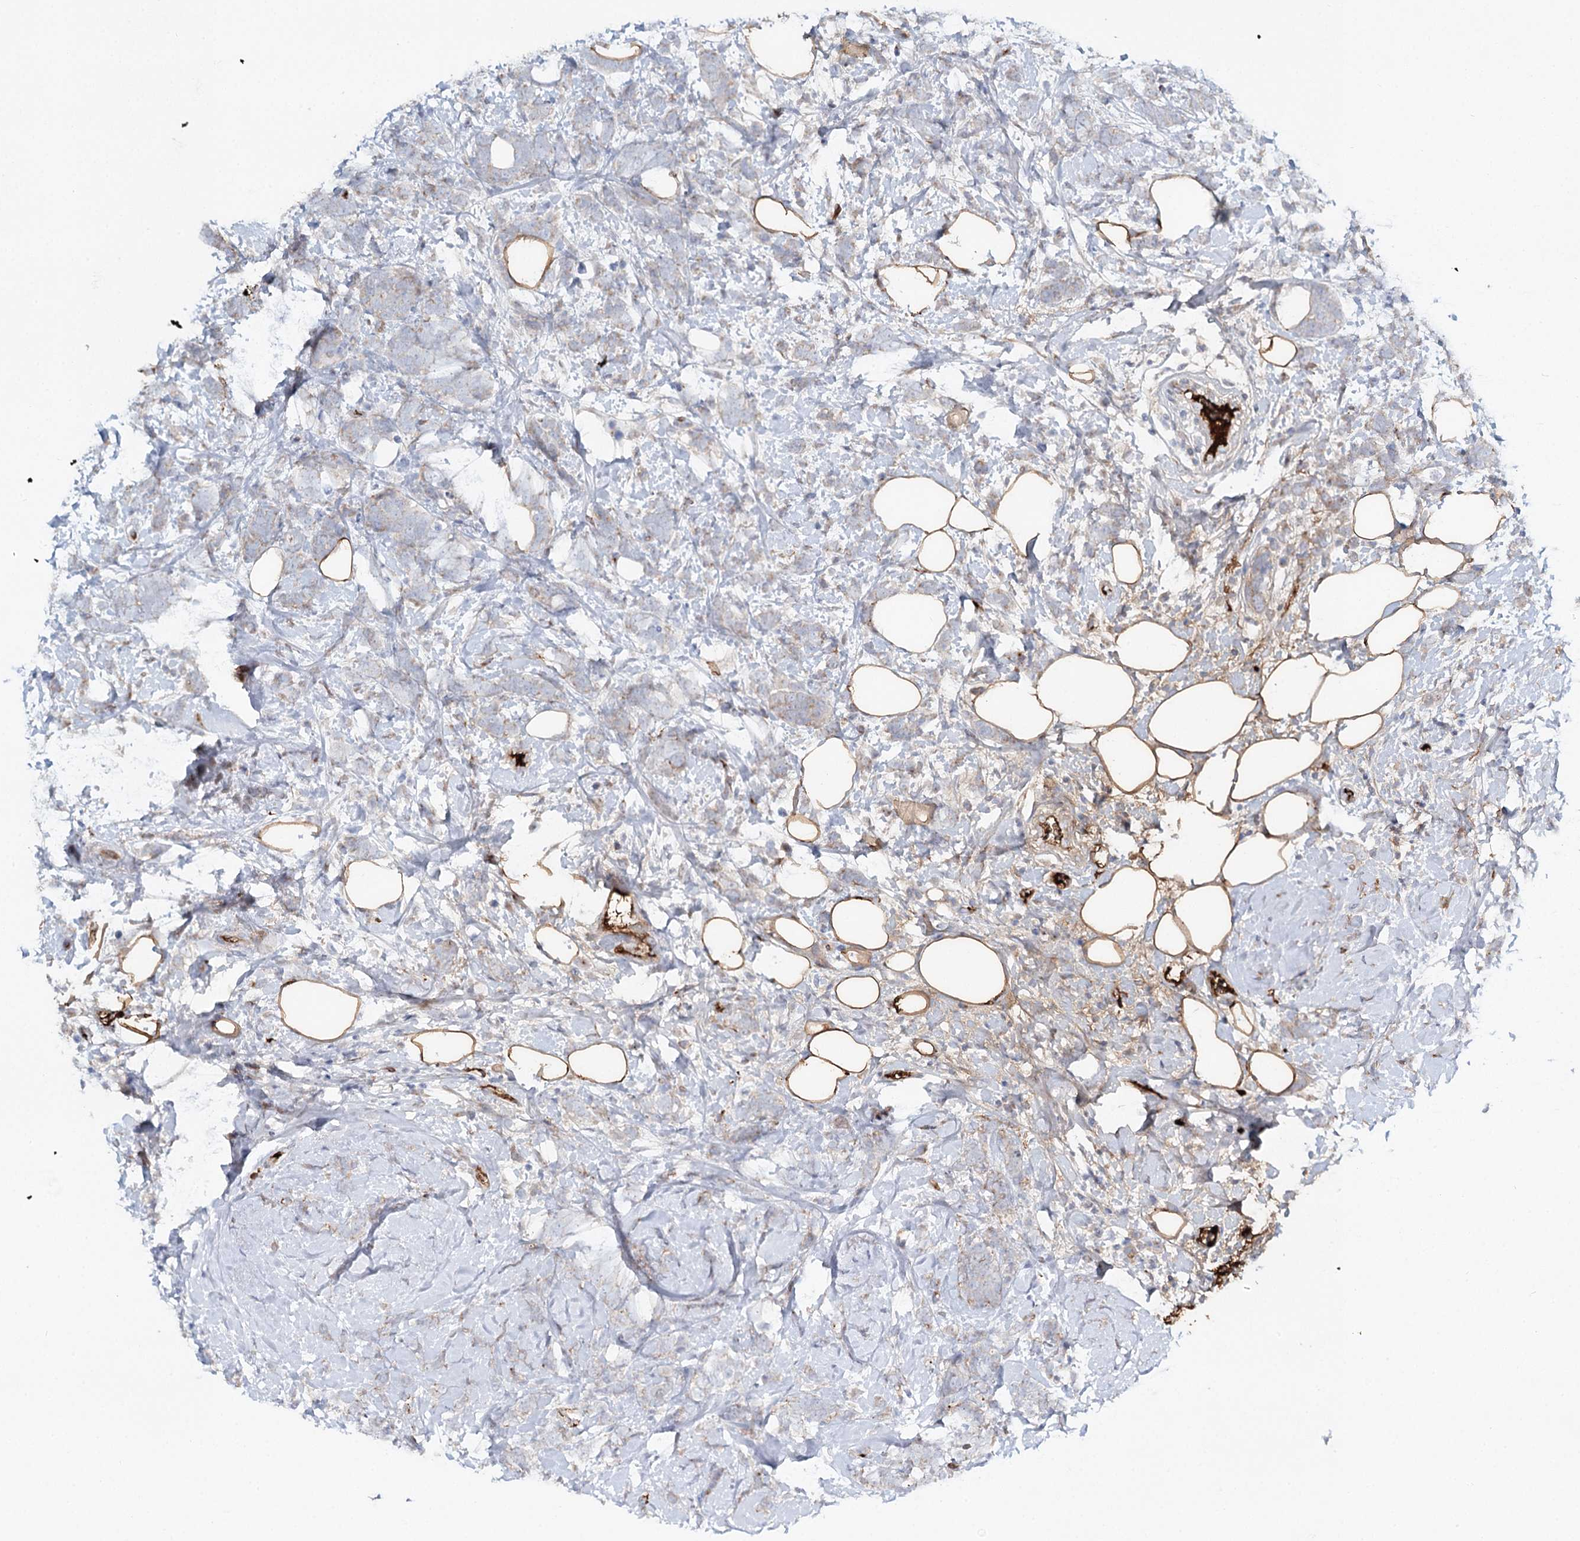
{"staining": {"intensity": "negative", "quantity": "none", "location": "none"}, "tissue": "breast cancer", "cell_type": "Tumor cells", "image_type": "cancer", "snomed": [{"axis": "morphology", "description": "Lobular carcinoma"}, {"axis": "topography", "description": "Breast"}], "caption": "The micrograph displays no staining of tumor cells in breast lobular carcinoma. (DAB IHC, high magnification).", "gene": "ALKBH8", "patient": {"sex": "female", "age": 58}}